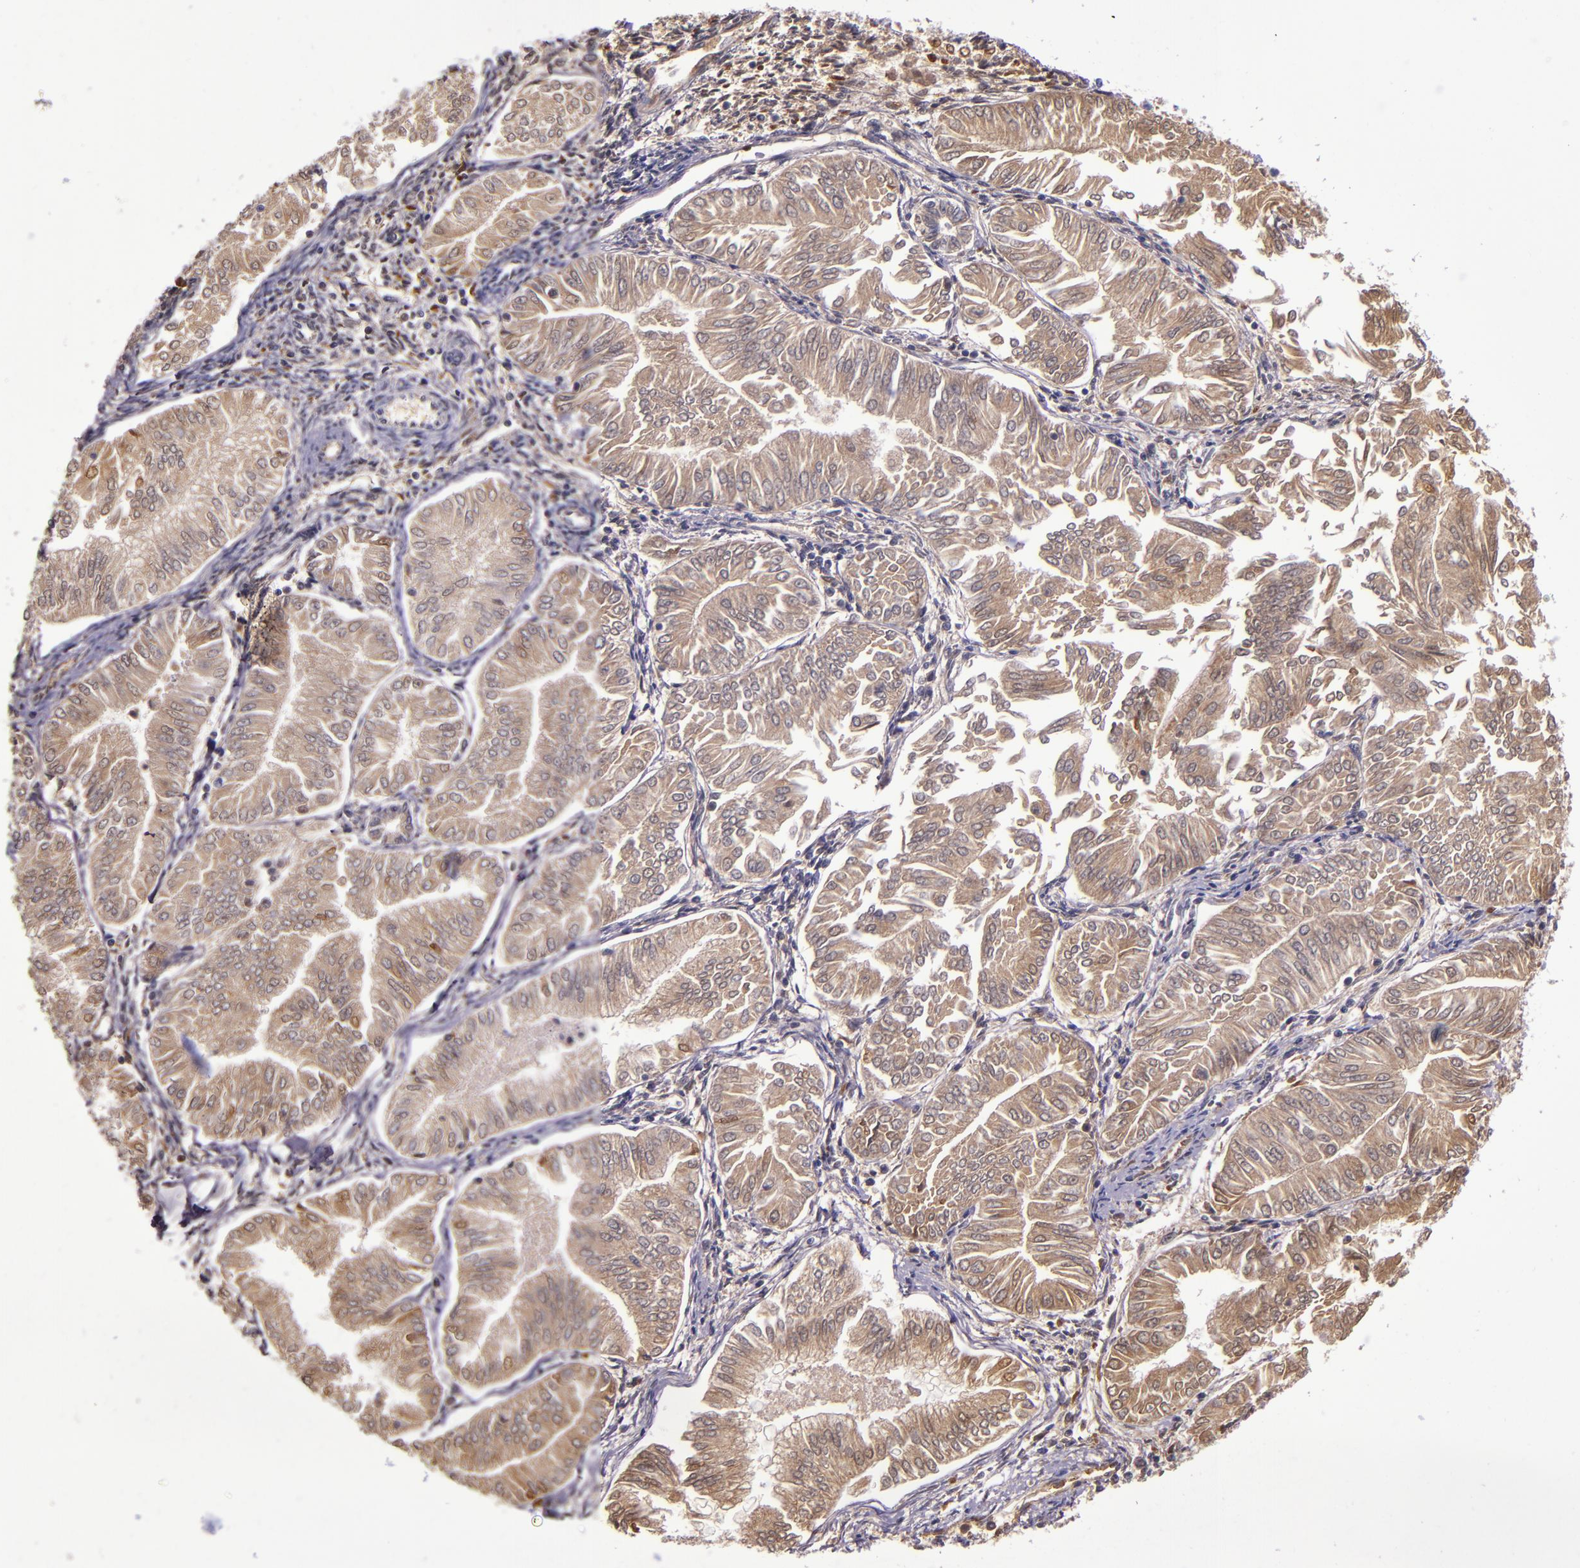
{"staining": {"intensity": "moderate", "quantity": ">75%", "location": "cytoplasmic/membranous"}, "tissue": "endometrial cancer", "cell_type": "Tumor cells", "image_type": "cancer", "snomed": [{"axis": "morphology", "description": "Adenocarcinoma, NOS"}, {"axis": "topography", "description": "Endometrium"}], "caption": "Tumor cells reveal medium levels of moderate cytoplasmic/membranous staining in approximately >75% of cells in adenocarcinoma (endometrial).", "gene": "CLEC3B", "patient": {"sex": "female", "age": 53}}